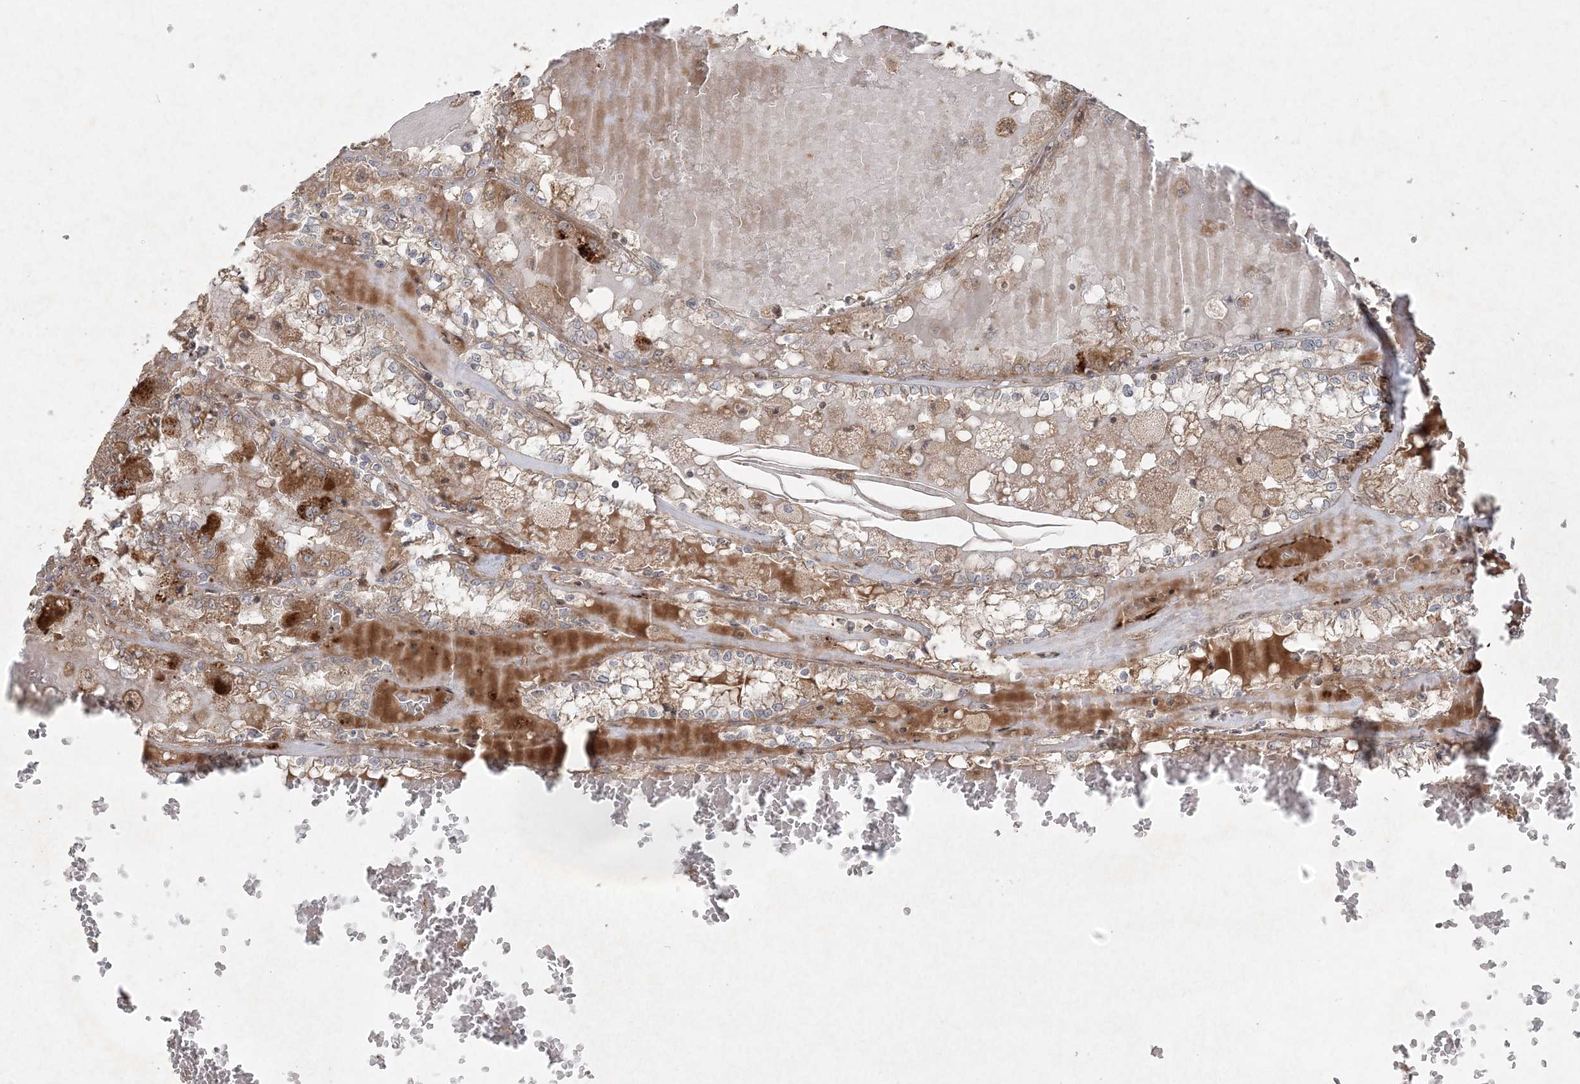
{"staining": {"intensity": "weak", "quantity": "25%-75%", "location": "cytoplasmic/membranous"}, "tissue": "renal cancer", "cell_type": "Tumor cells", "image_type": "cancer", "snomed": [{"axis": "morphology", "description": "Adenocarcinoma, NOS"}, {"axis": "topography", "description": "Kidney"}], "caption": "Immunohistochemical staining of adenocarcinoma (renal) exhibits low levels of weak cytoplasmic/membranous expression in about 25%-75% of tumor cells. Immunohistochemistry stains the protein of interest in brown and the nuclei are stained blue.", "gene": "ANAPC16", "patient": {"sex": "female", "age": 56}}